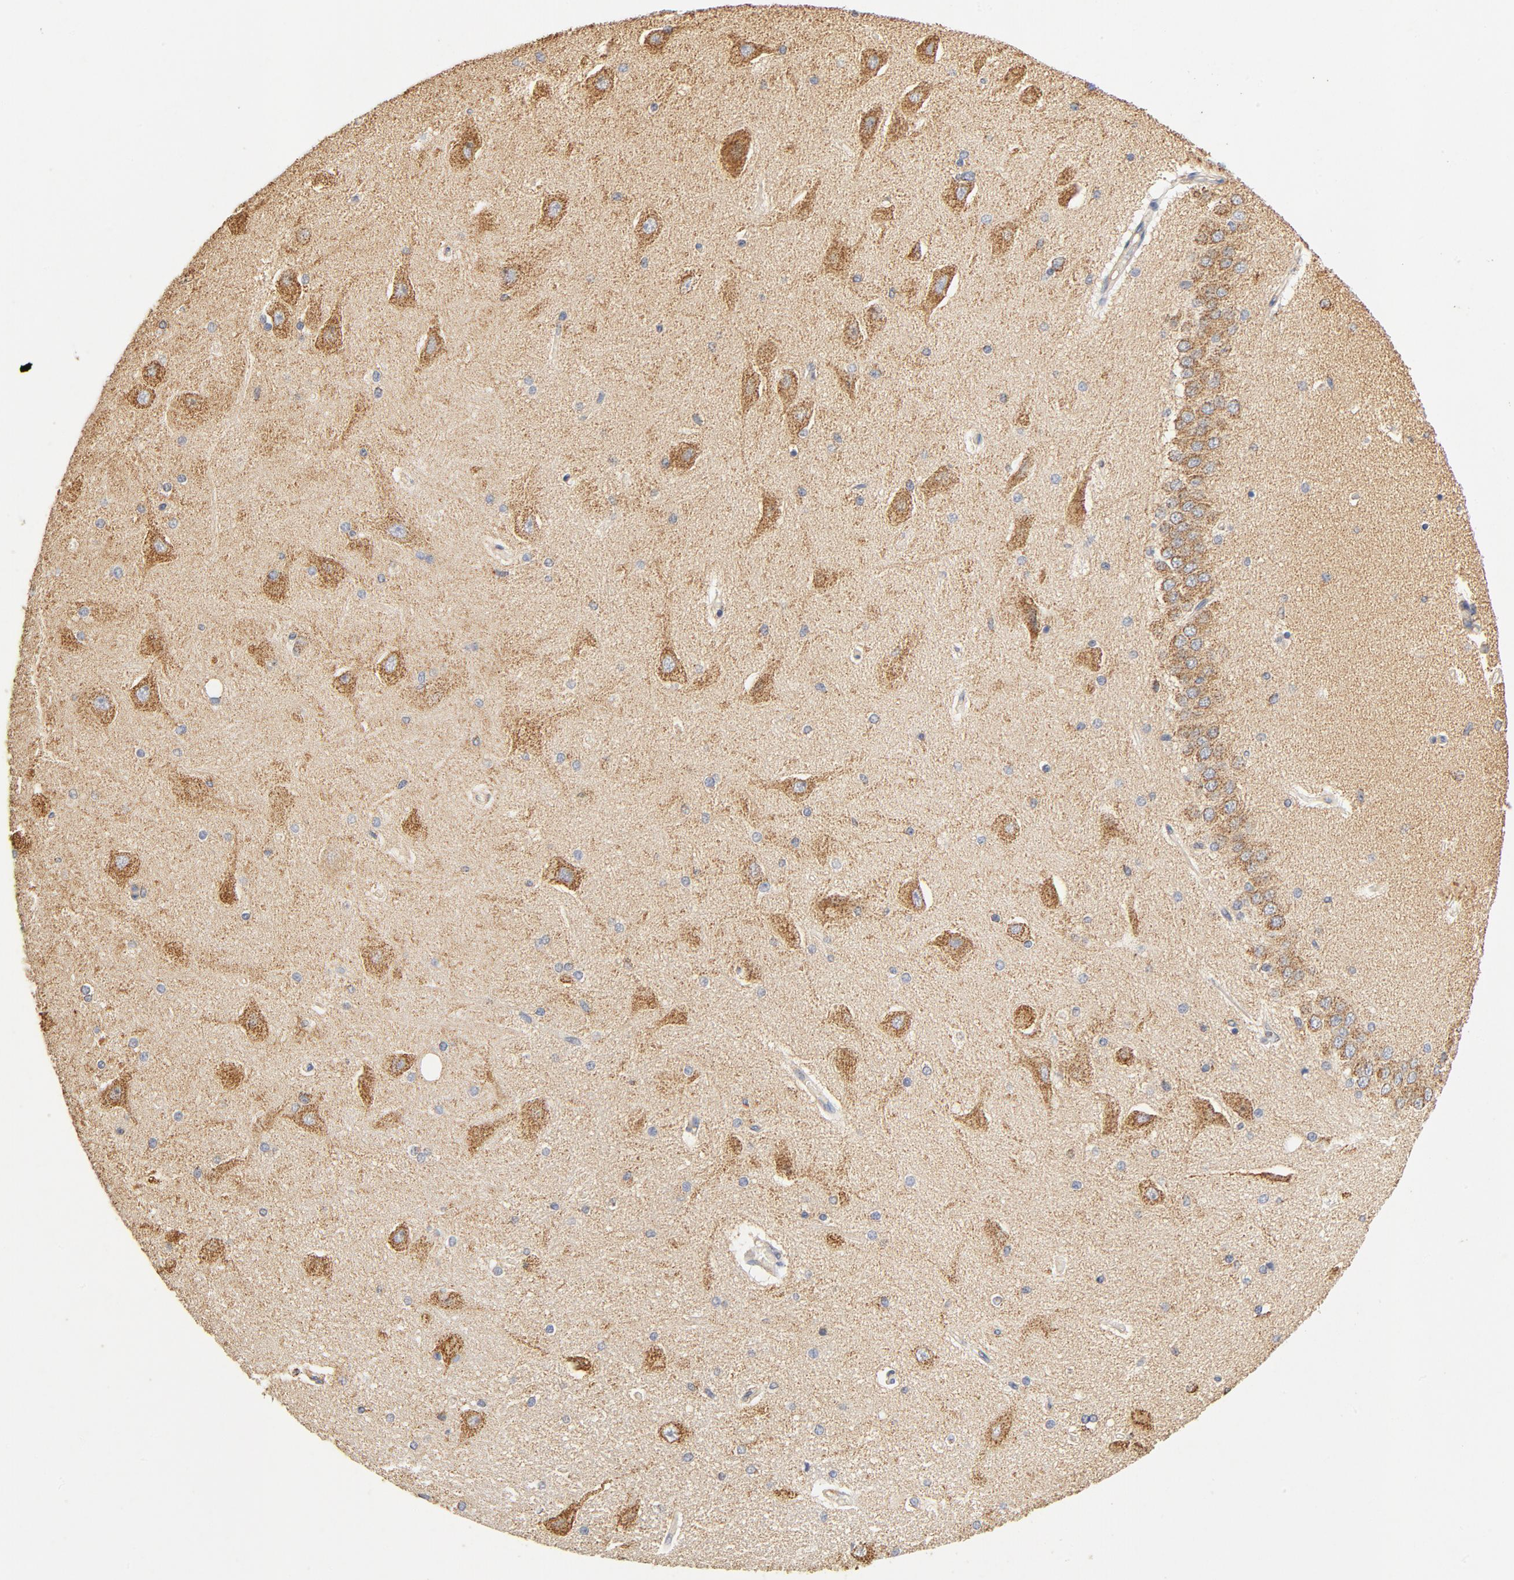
{"staining": {"intensity": "negative", "quantity": "none", "location": "none"}, "tissue": "hippocampus", "cell_type": "Glial cells", "image_type": "normal", "snomed": [{"axis": "morphology", "description": "Normal tissue, NOS"}, {"axis": "topography", "description": "Hippocampus"}], "caption": "Photomicrograph shows no significant protein positivity in glial cells of unremarkable hippocampus. Nuclei are stained in blue.", "gene": "COX4I1", "patient": {"sex": "female", "age": 54}}